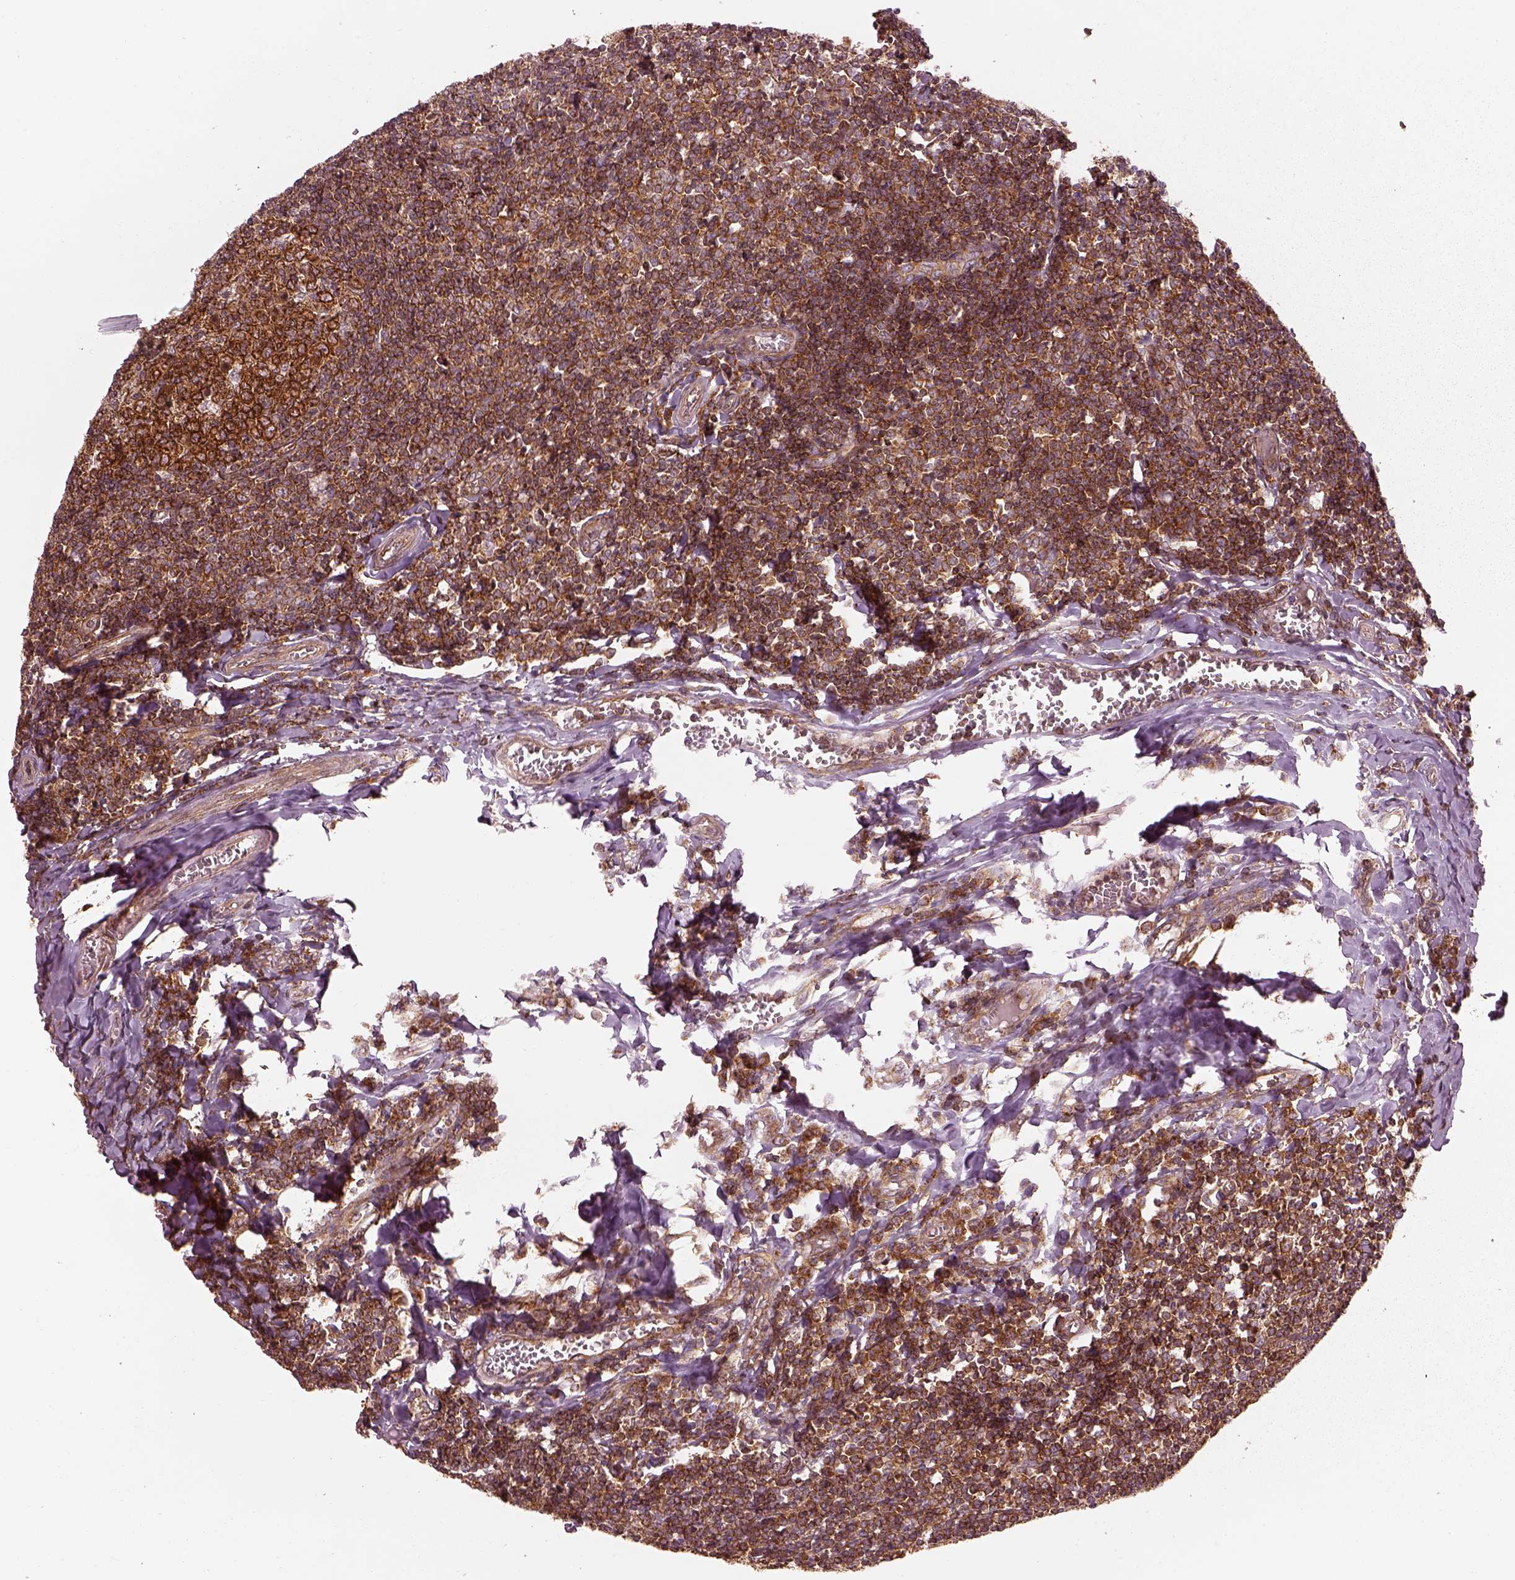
{"staining": {"intensity": "strong", "quantity": ">75%", "location": "cytoplasmic/membranous"}, "tissue": "tonsil", "cell_type": "Germinal center cells", "image_type": "normal", "snomed": [{"axis": "morphology", "description": "Normal tissue, NOS"}, {"axis": "topography", "description": "Tonsil"}], "caption": "Germinal center cells display strong cytoplasmic/membranous staining in approximately >75% of cells in benign tonsil.", "gene": "LSM14A", "patient": {"sex": "female", "age": 12}}